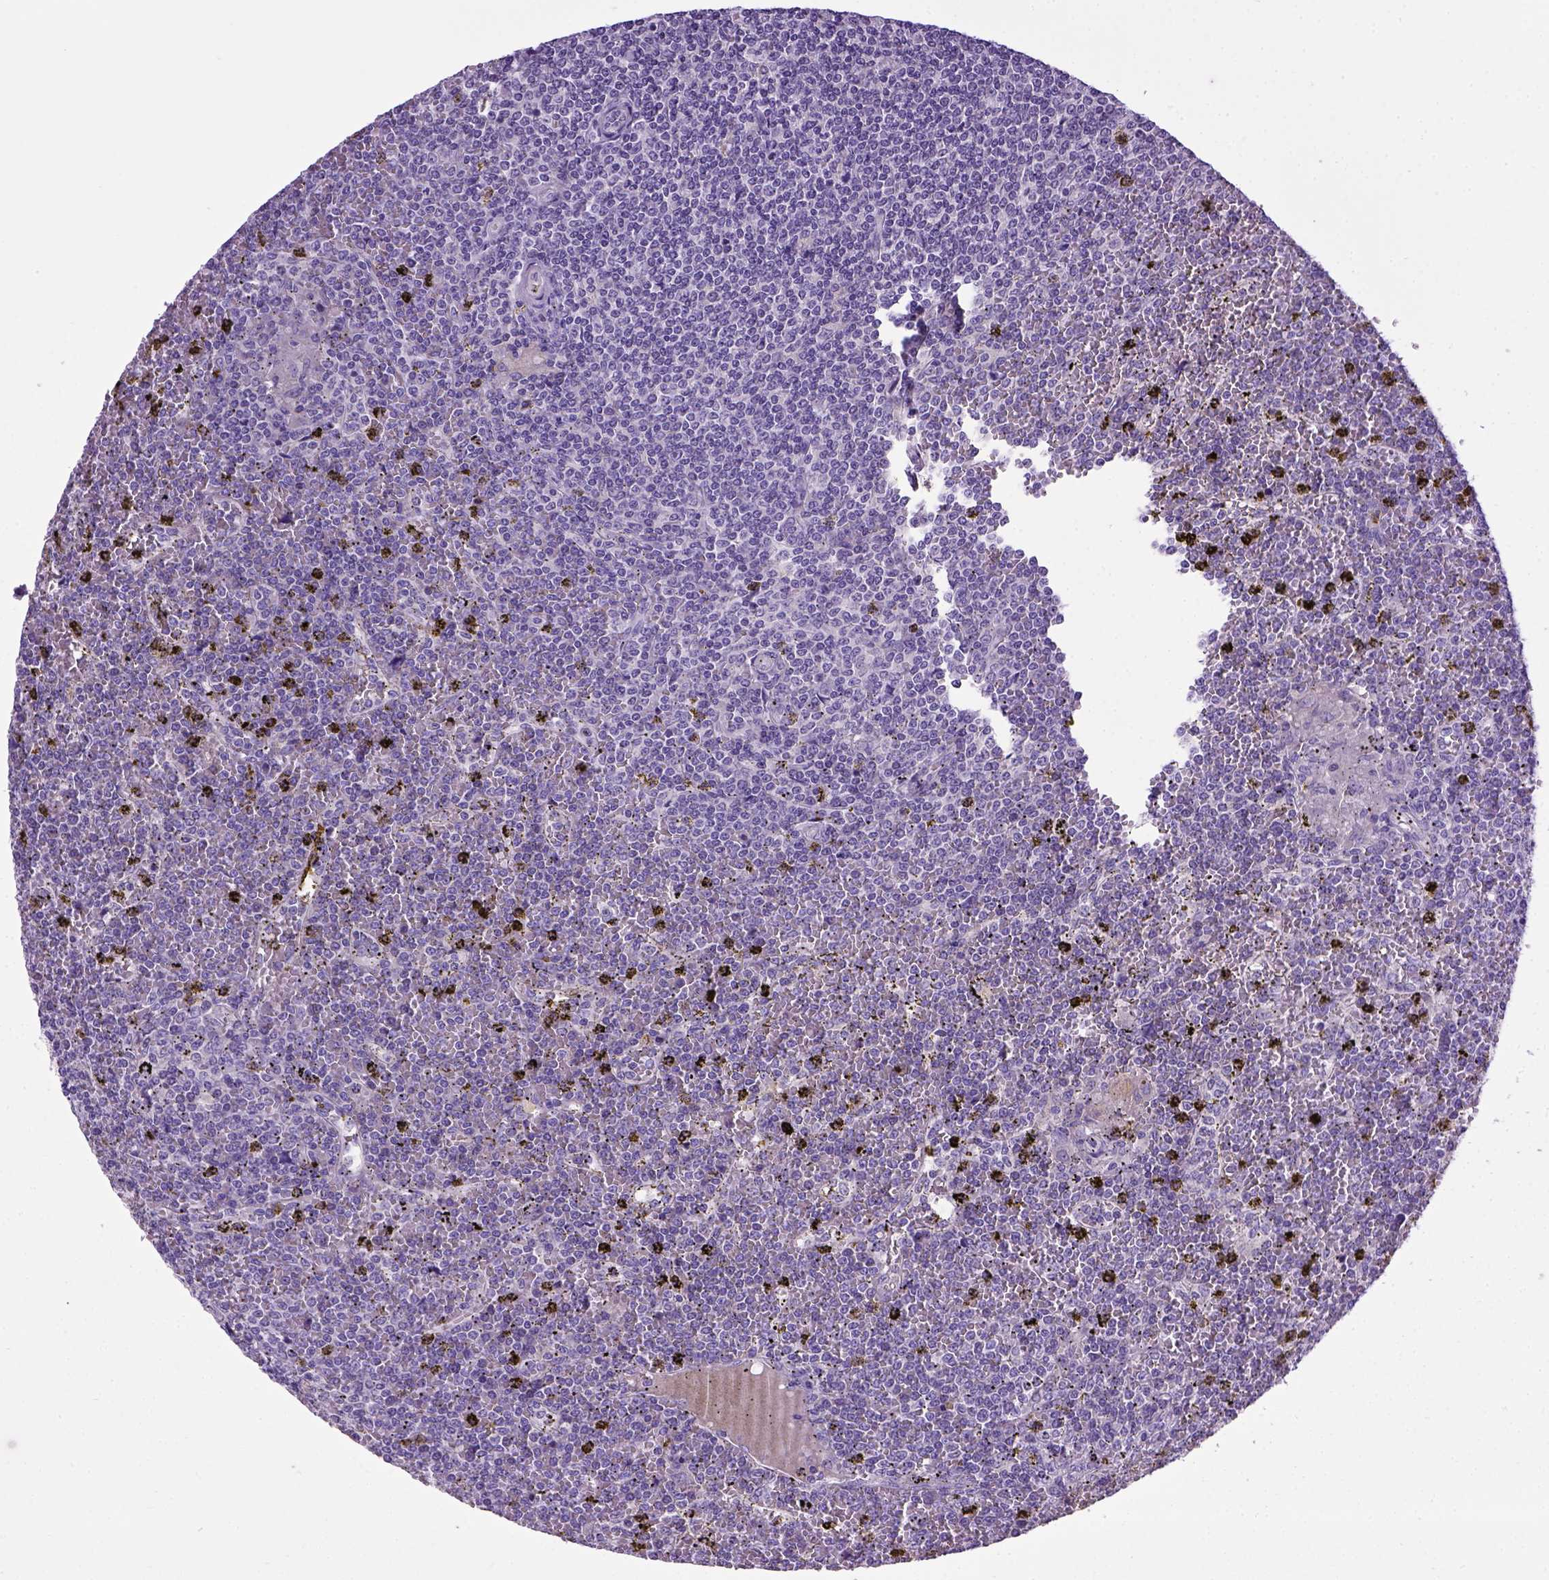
{"staining": {"intensity": "negative", "quantity": "none", "location": "none"}, "tissue": "lymphoma", "cell_type": "Tumor cells", "image_type": "cancer", "snomed": [{"axis": "morphology", "description": "Malignant lymphoma, non-Hodgkin's type, Low grade"}, {"axis": "topography", "description": "Spleen"}], "caption": "The immunohistochemistry (IHC) photomicrograph has no significant staining in tumor cells of lymphoma tissue. (DAB (3,3'-diaminobenzidine) immunohistochemistry (IHC) visualized using brightfield microscopy, high magnification).", "gene": "CDH1", "patient": {"sex": "female", "age": 19}}